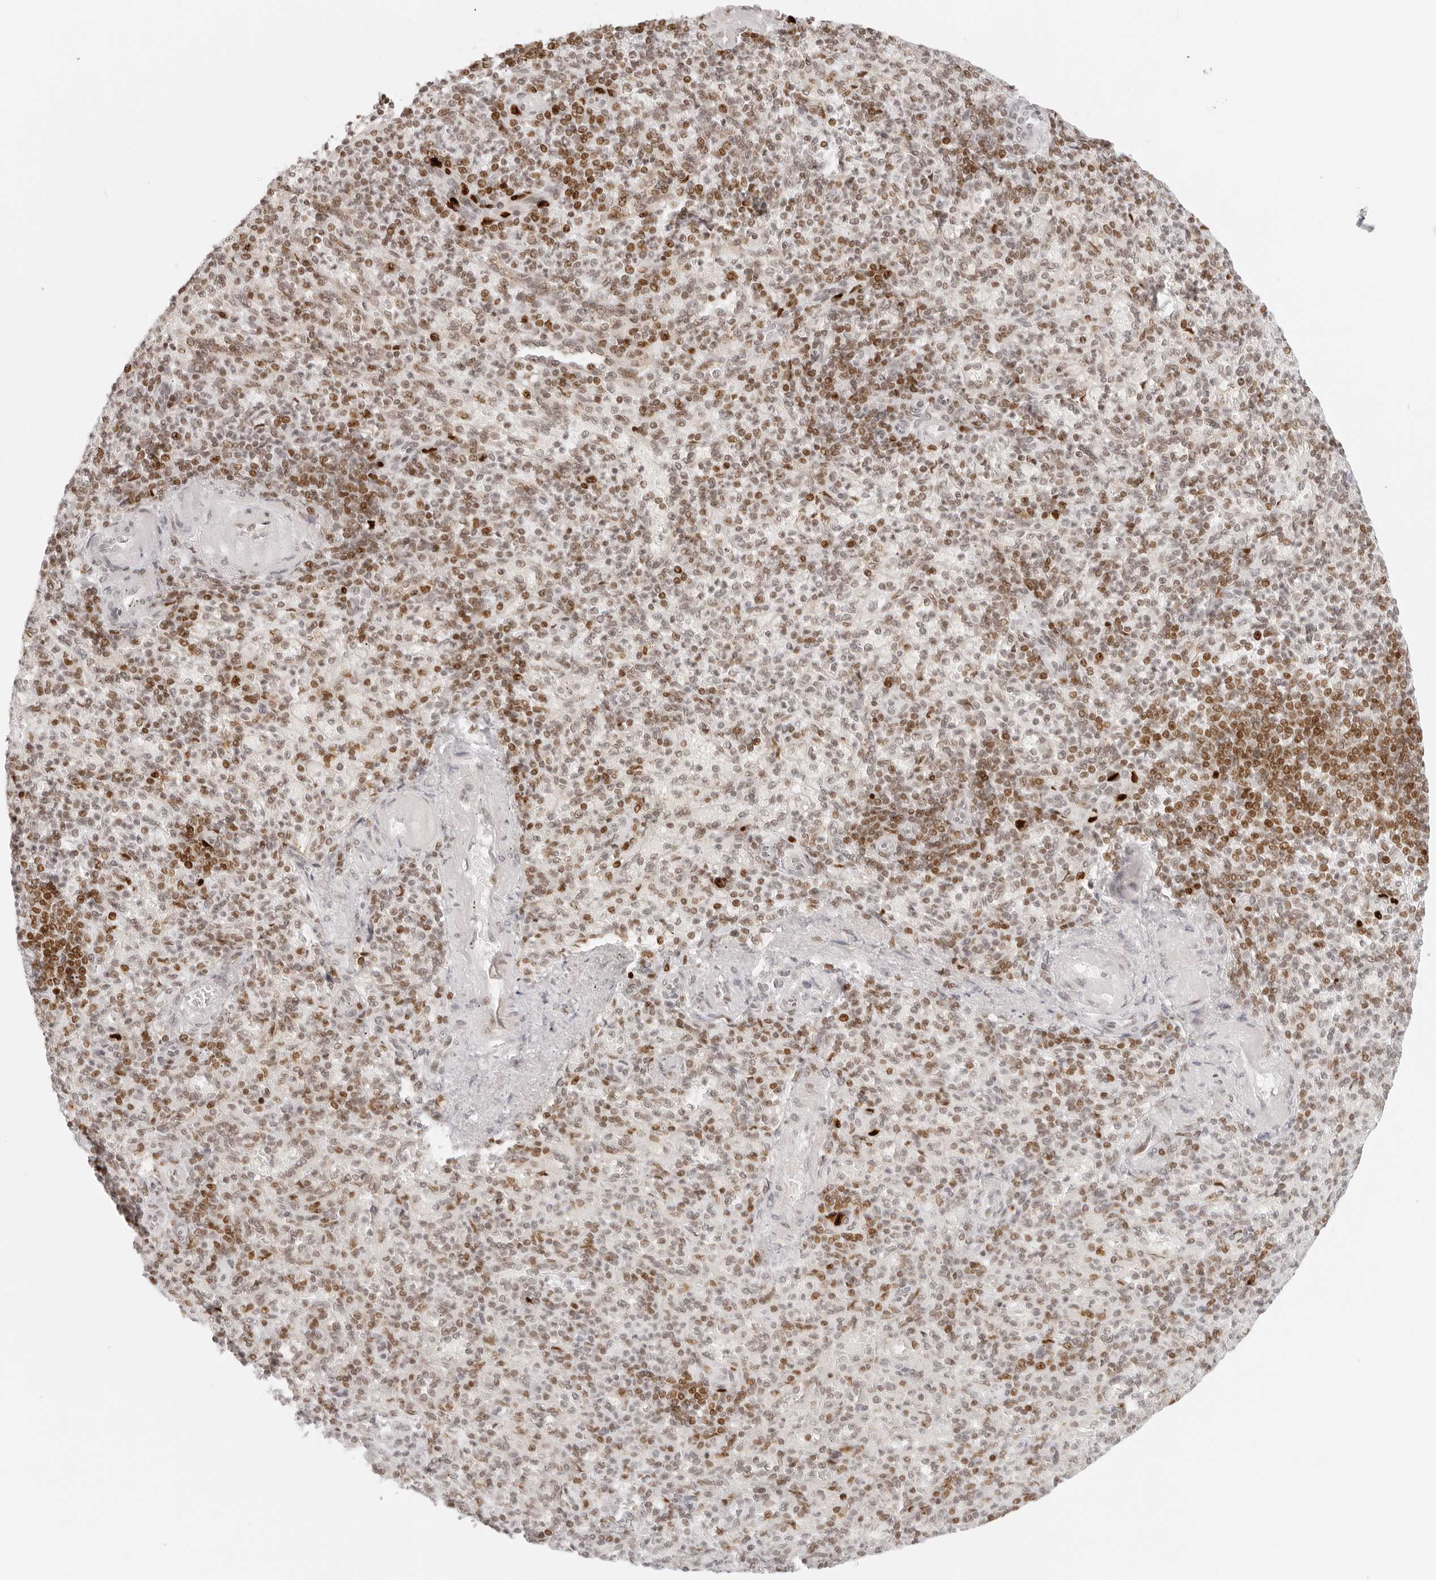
{"staining": {"intensity": "moderate", "quantity": "25%-75%", "location": "nuclear"}, "tissue": "spleen", "cell_type": "Cells in red pulp", "image_type": "normal", "snomed": [{"axis": "morphology", "description": "Normal tissue, NOS"}, {"axis": "topography", "description": "Spleen"}], "caption": "Cells in red pulp reveal medium levels of moderate nuclear staining in approximately 25%-75% of cells in normal human spleen.", "gene": "RCC1", "patient": {"sex": "female", "age": 74}}